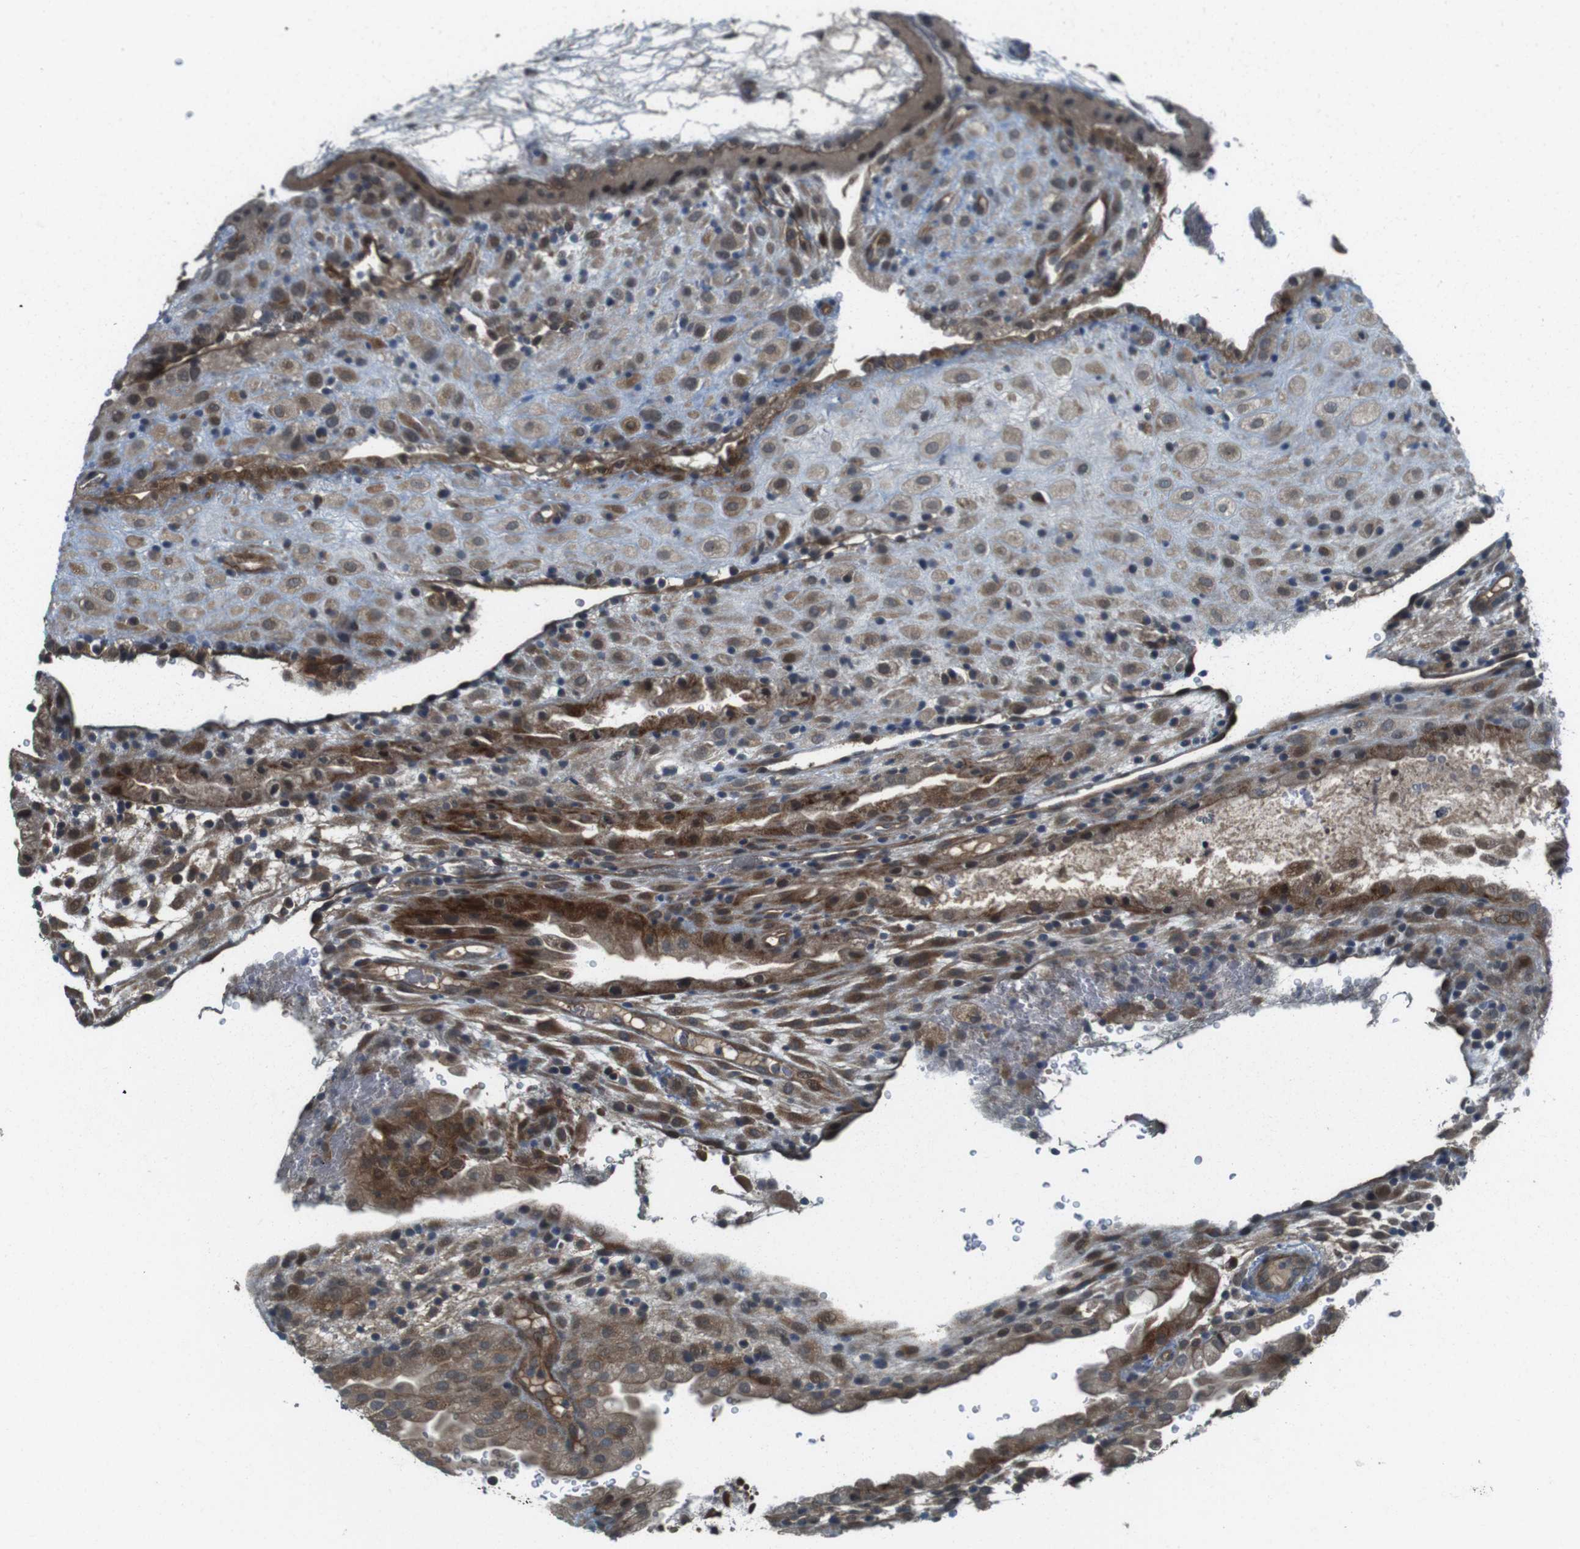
{"staining": {"intensity": "moderate", "quantity": ">75%", "location": "cytoplasmic/membranous"}, "tissue": "placenta", "cell_type": "Decidual cells", "image_type": "normal", "snomed": [{"axis": "morphology", "description": "Normal tissue, NOS"}, {"axis": "topography", "description": "Placenta"}], "caption": "Human placenta stained with a brown dye exhibits moderate cytoplasmic/membranous positive expression in about >75% of decidual cells.", "gene": "IFFO2", "patient": {"sex": "female", "age": 19}}